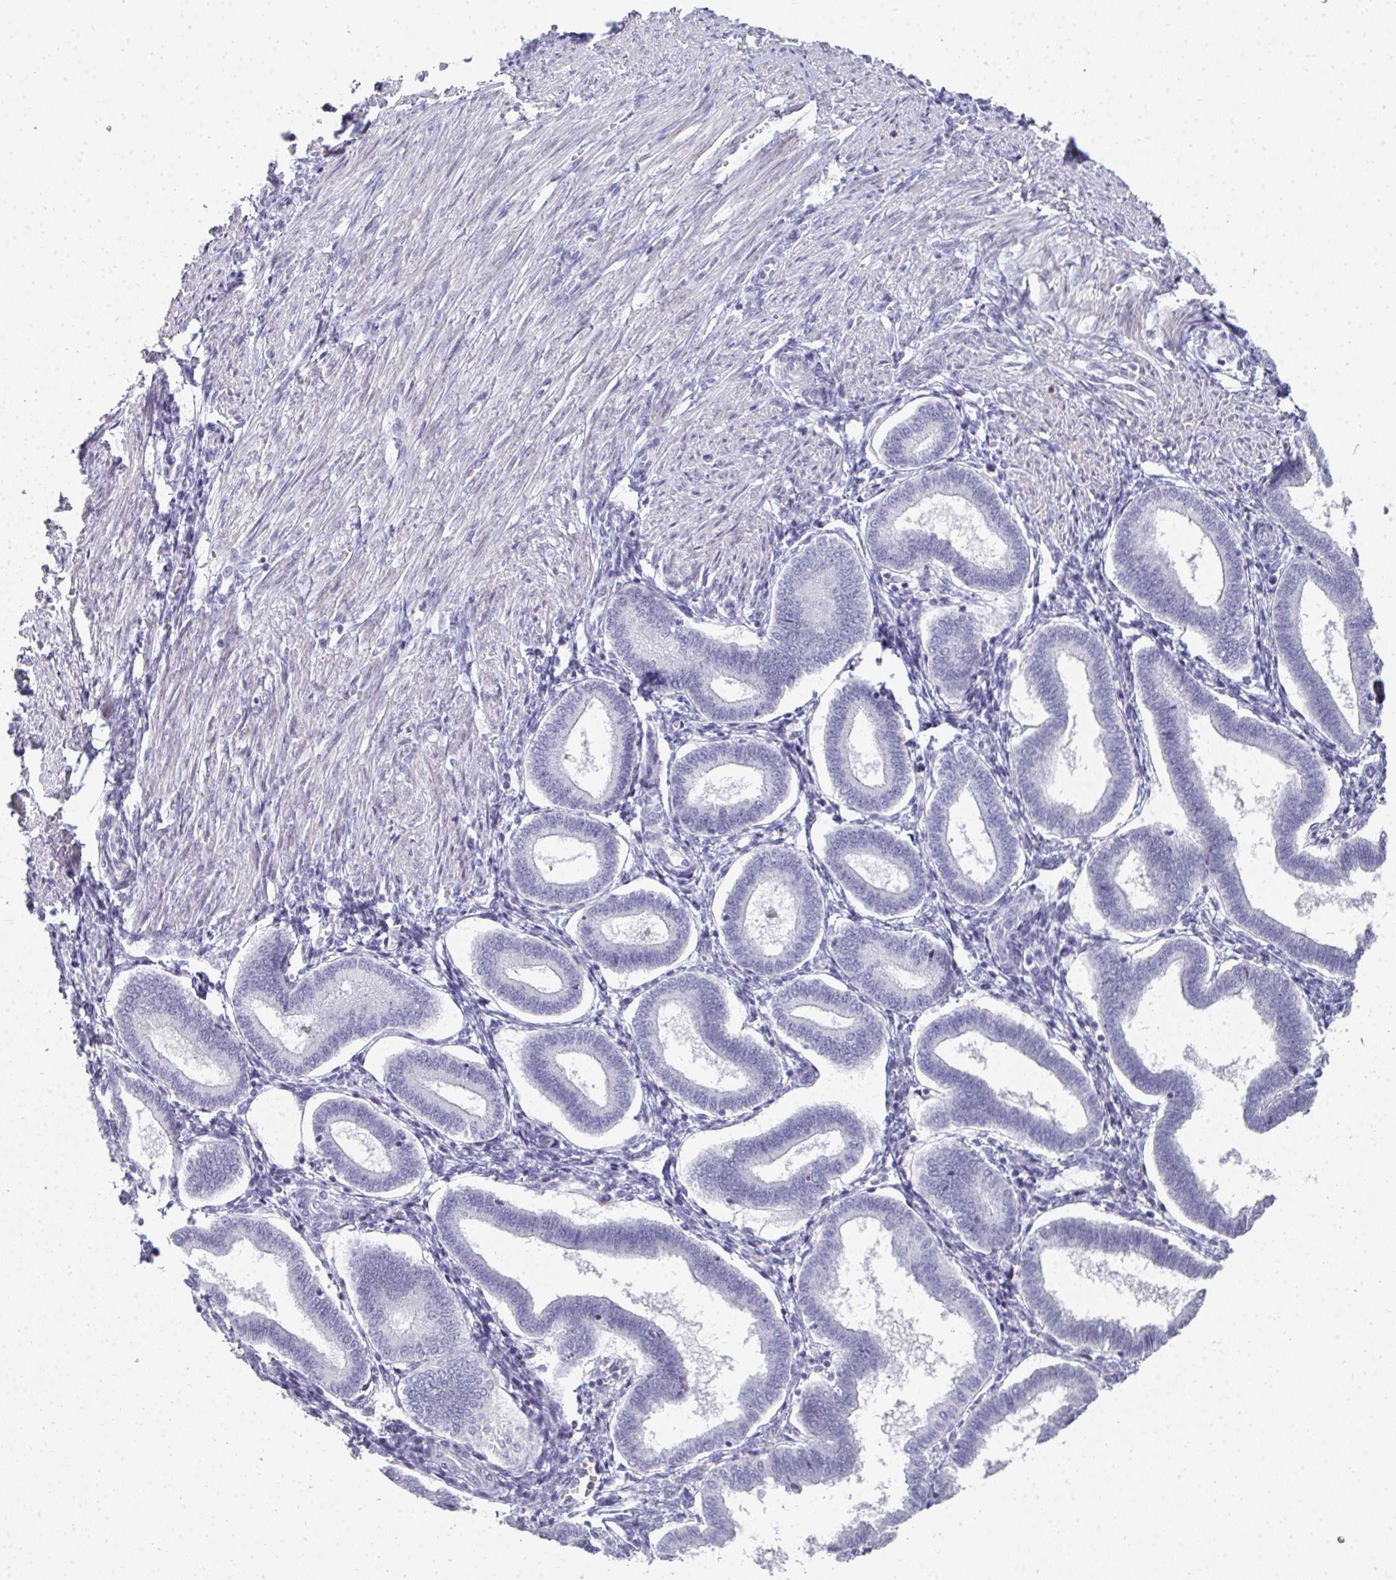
{"staining": {"intensity": "negative", "quantity": "none", "location": "none"}, "tissue": "endometrium", "cell_type": "Cells in endometrial stroma", "image_type": "normal", "snomed": [{"axis": "morphology", "description": "Normal tissue, NOS"}, {"axis": "topography", "description": "Endometrium"}], "caption": "High magnification brightfield microscopy of benign endometrium stained with DAB (3,3'-diaminobenzidine) (brown) and counterstained with hematoxylin (blue): cells in endometrial stroma show no significant staining. Nuclei are stained in blue.", "gene": "A1CF", "patient": {"sex": "female", "age": 24}}